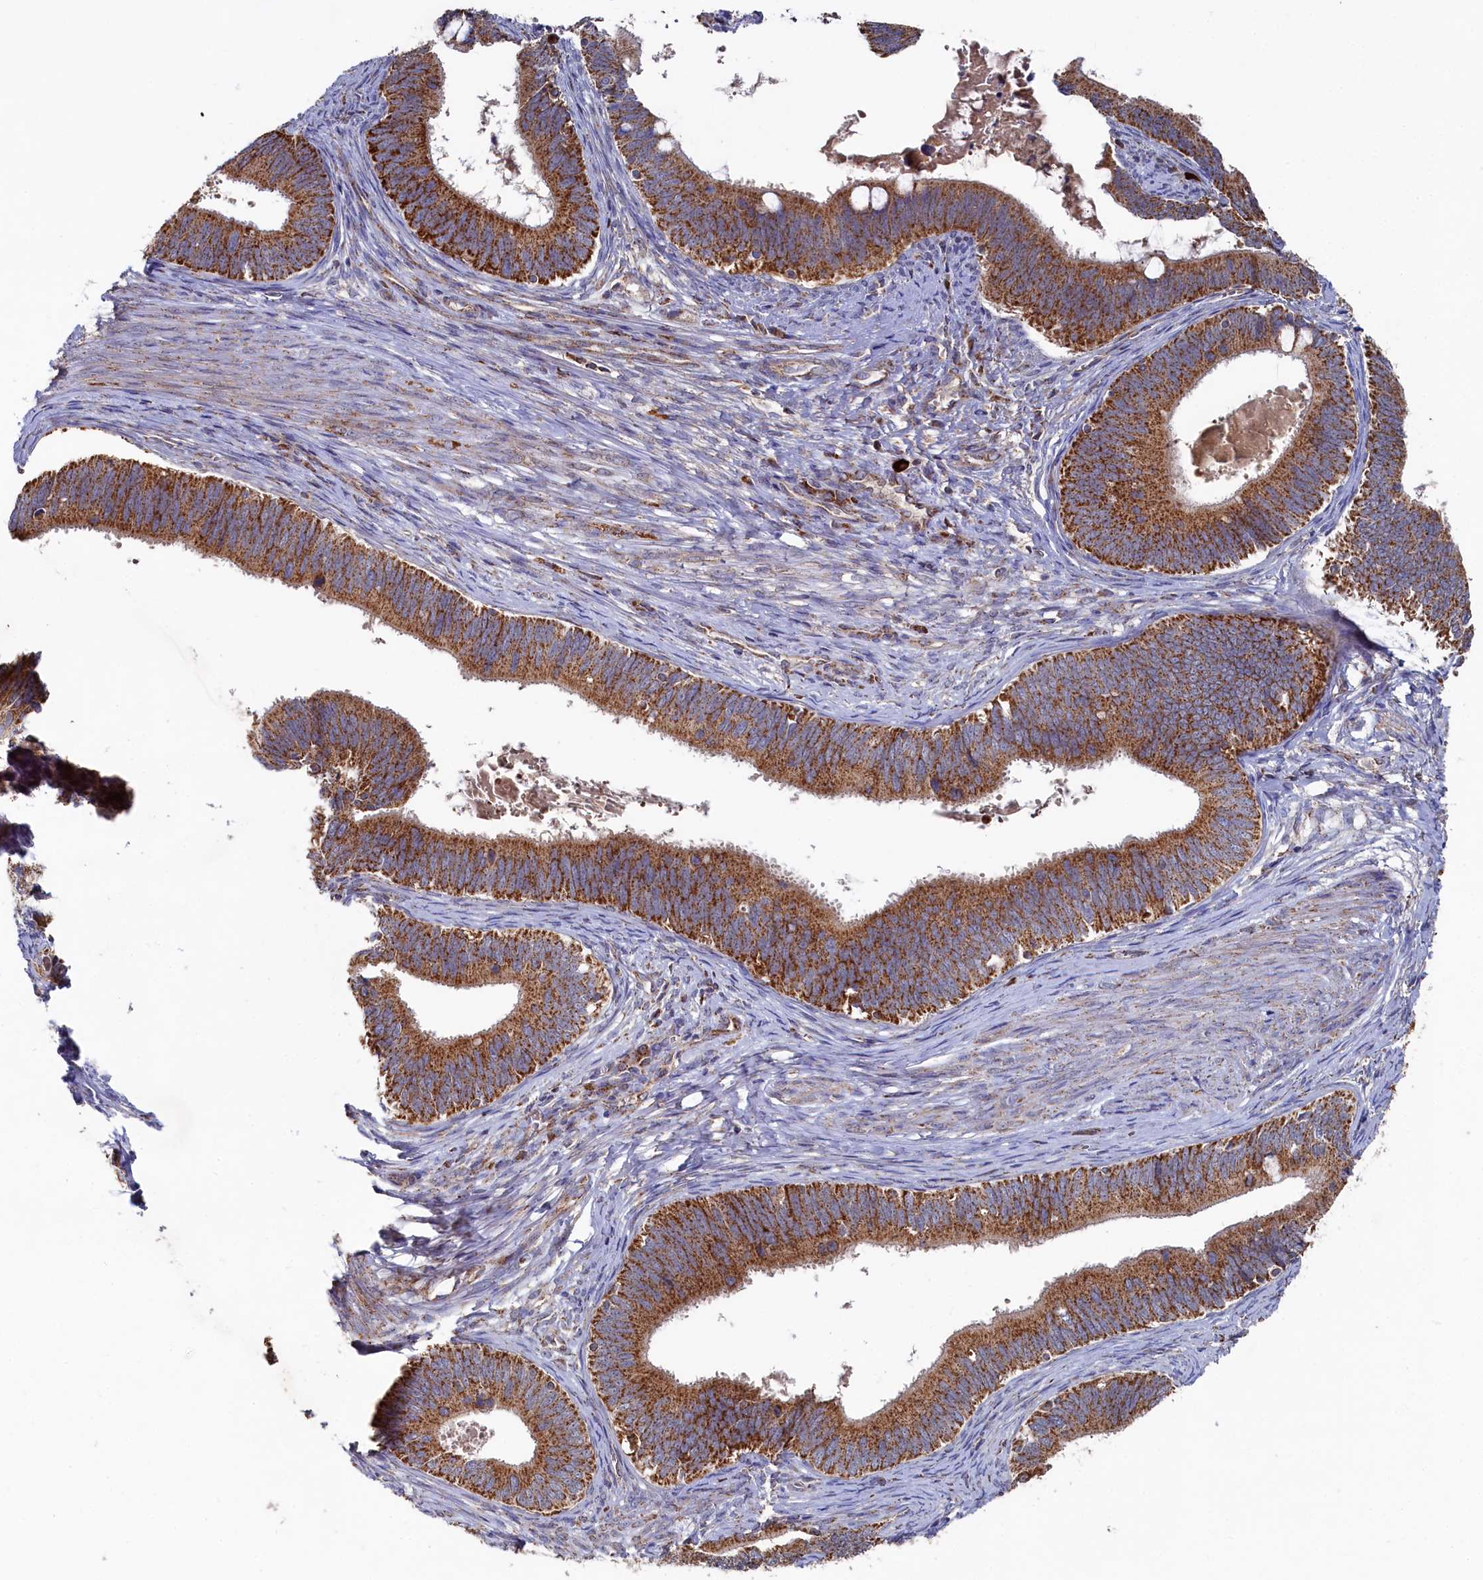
{"staining": {"intensity": "strong", "quantity": ">75%", "location": "cytoplasmic/membranous"}, "tissue": "cervical cancer", "cell_type": "Tumor cells", "image_type": "cancer", "snomed": [{"axis": "morphology", "description": "Adenocarcinoma, NOS"}, {"axis": "topography", "description": "Cervix"}], "caption": "Immunohistochemical staining of cervical adenocarcinoma shows strong cytoplasmic/membranous protein expression in approximately >75% of tumor cells.", "gene": "HAUS2", "patient": {"sex": "female", "age": 42}}